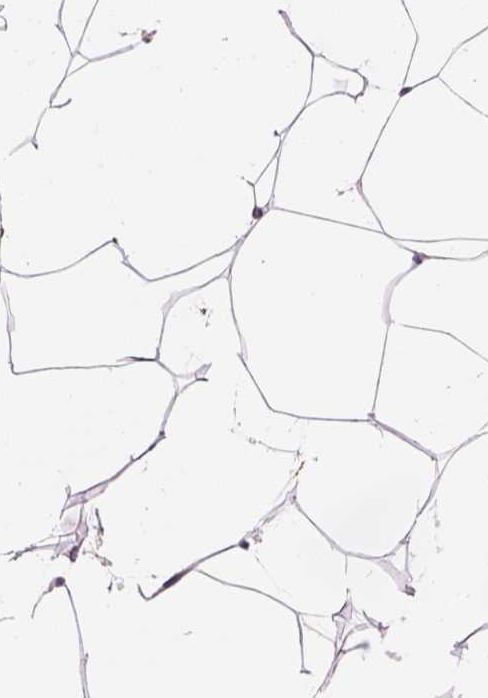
{"staining": {"intensity": "negative", "quantity": "none", "location": "none"}, "tissue": "breast", "cell_type": "Adipocytes", "image_type": "normal", "snomed": [{"axis": "morphology", "description": "Normal tissue, NOS"}, {"axis": "topography", "description": "Breast"}], "caption": "High power microscopy micrograph of an immunohistochemistry (IHC) photomicrograph of normal breast, revealing no significant staining in adipocytes.", "gene": "IFT52", "patient": {"sex": "female", "age": 32}}